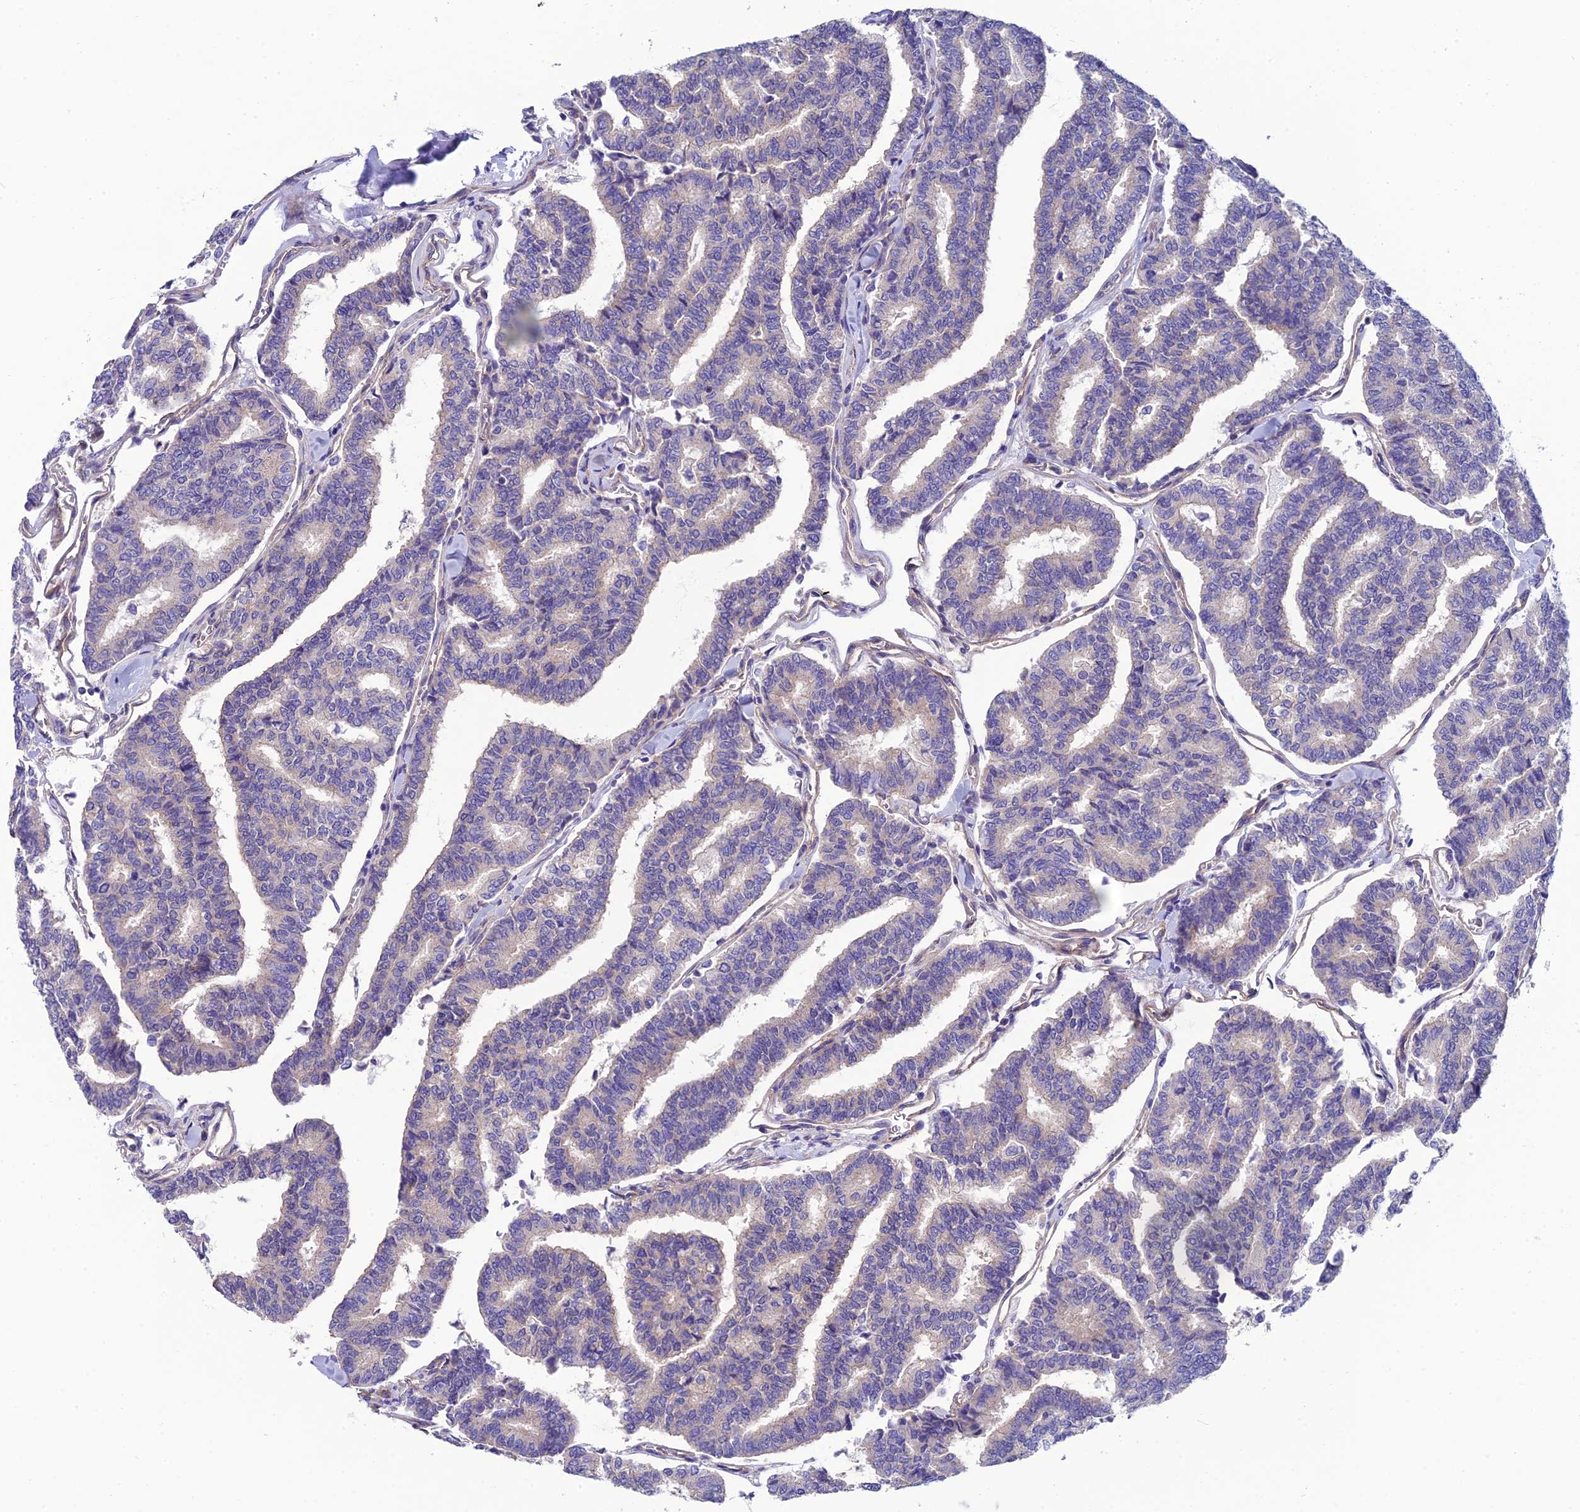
{"staining": {"intensity": "negative", "quantity": "none", "location": "none"}, "tissue": "thyroid cancer", "cell_type": "Tumor cells", "image_type": "cancer", "snomed": [{"axis": "morphology", "description": "Papillary adenocarcinoma, NOS"}, {"axis": "topography", "description": "Thyroid gland"}], "caption": "Thyroid cancer stained for a protein using immunohistochemistry reveals no expression tumor cells.", "gene": "PPFIA3", "patient": {"sex": "female", "age": 35}}